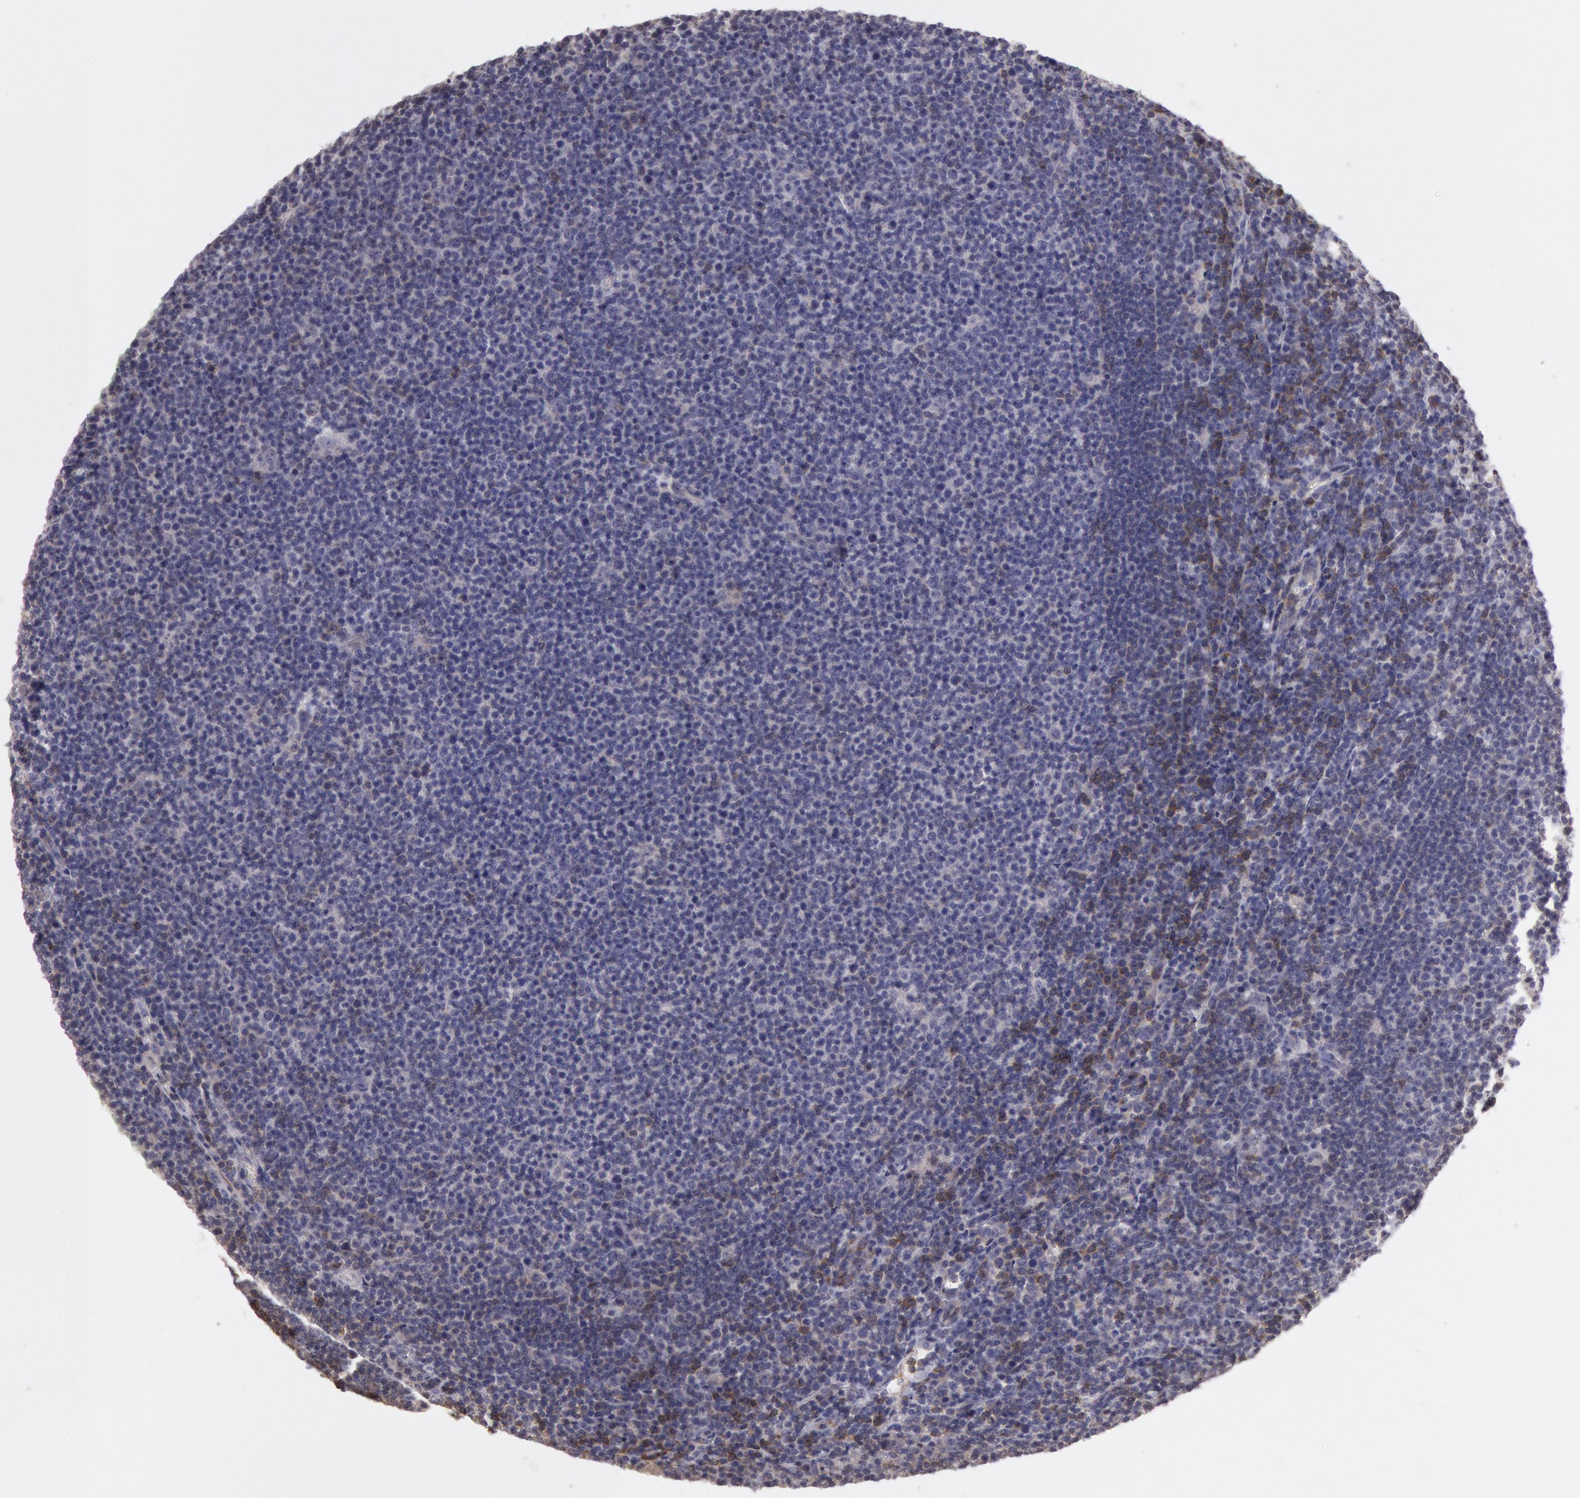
{"staining": {"intensity": "negative", "quantity": "none", "location": "none"}, "tissue": "lymphoma", "cell_type": "Tumor cells", "image_type": "cancer", "snomed": [{"axis": "morphology", "description": "Malignant lymphoma, non-Hodgkin's type, Low grade"}, {"axis": "topography", "description": "Lymph node"}], "caption": "Immunohistochemistry (IHC) image of human low-grade malignant lymphoma, non-Hodgkin's type stained for a protein (brown), which shows no expression in tumor cells.", "gene": "NMT2", "patient": {"sex": "male", "age": 74}}